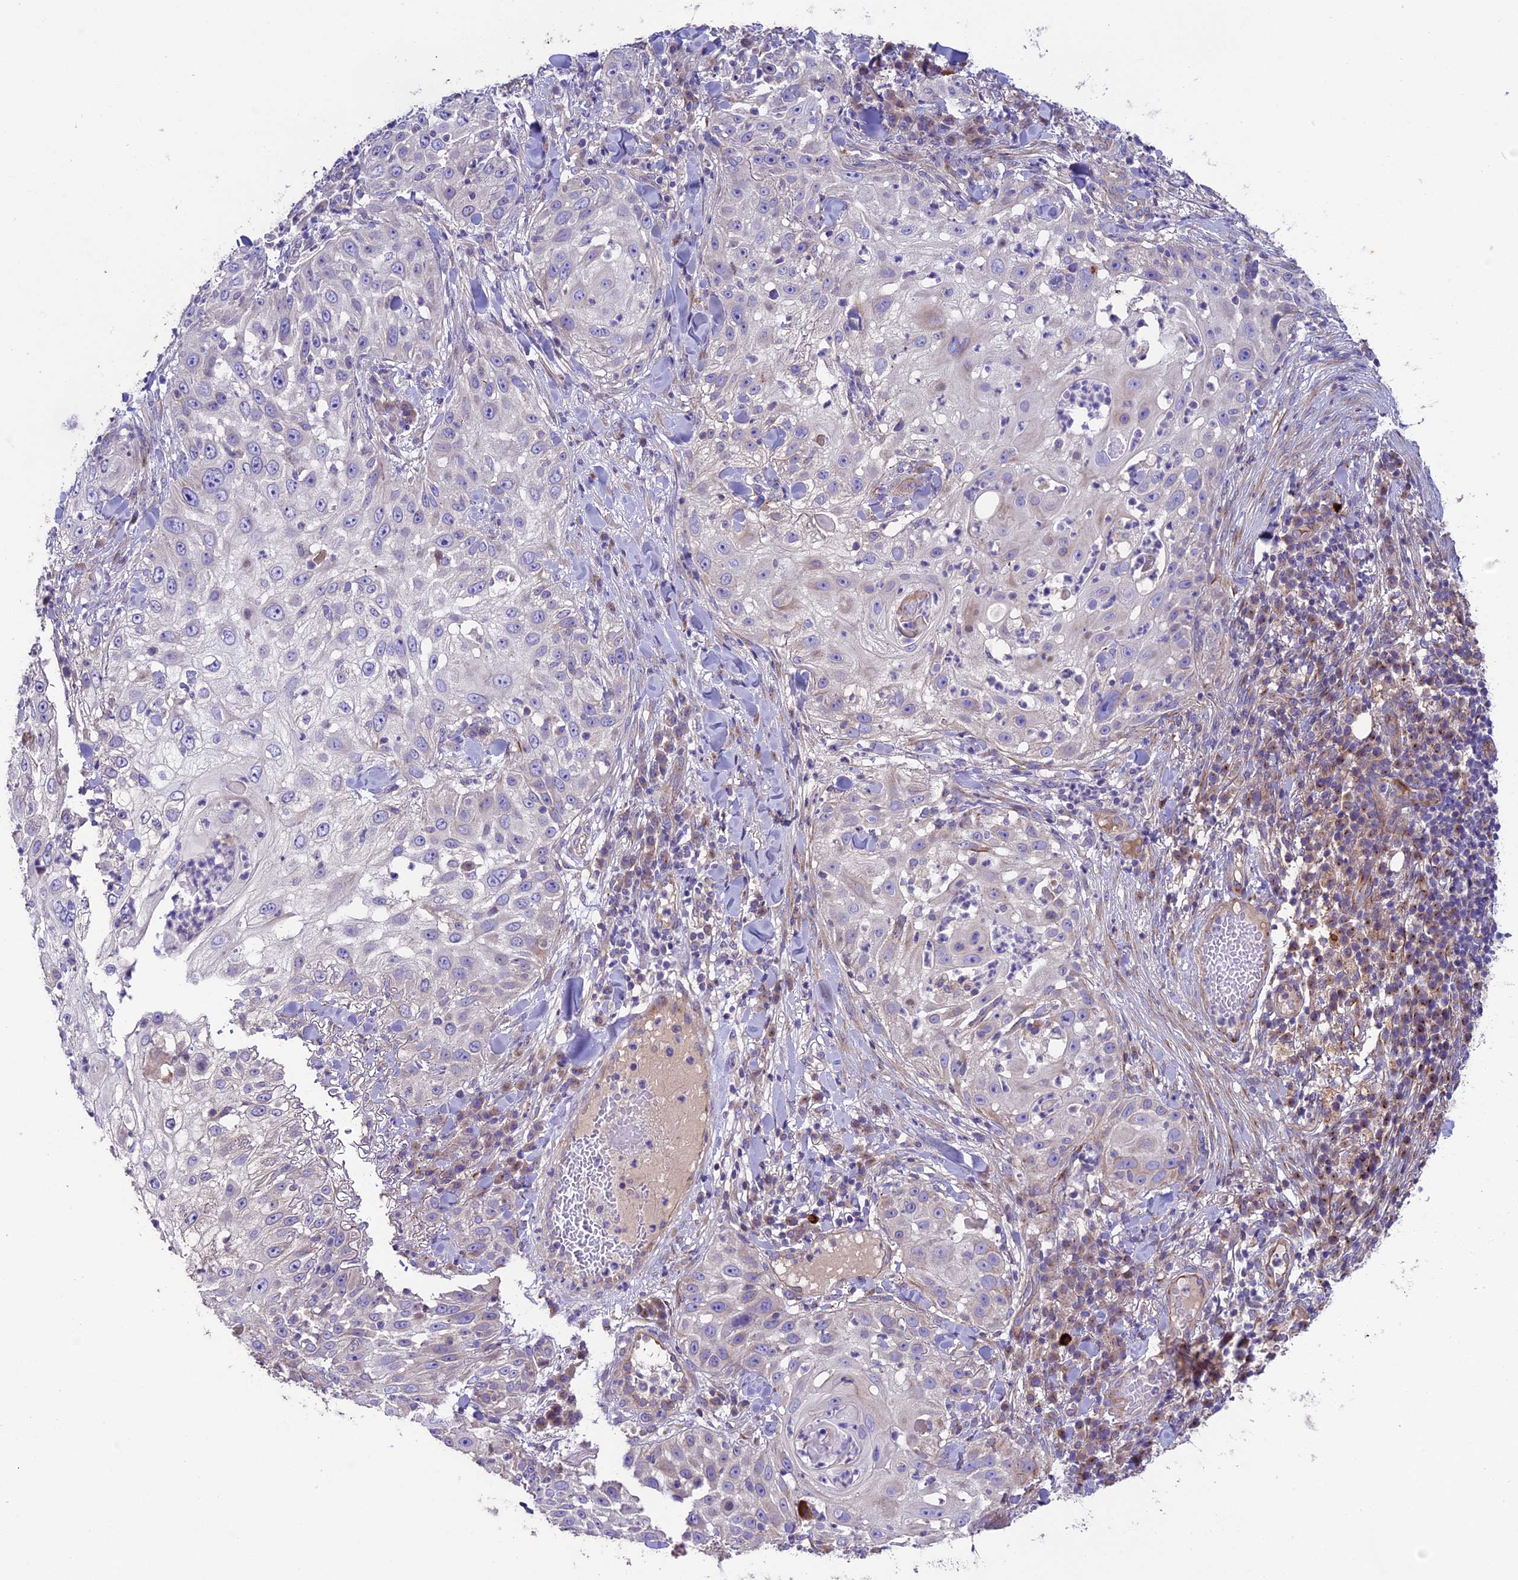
{"staining": {"intensity": "negative", "quantity": "none", "location": "none"}, "tissue": "skin cancer", "cell_type": "Tumor cells", "image_type": "cancer", "snomed": [{"axis": "morphology", "description": "Squamous cell carcinoma, NOS"}, {"axis": "topography", "description": "Skin"}], "caption": "An IHC photomicrograph of skin cancer is shown. There is no staining in tumor cells of skin cancer. The staining is performed using DAB brown chromogen with nuclei counter-stained in using hematoxylin.", "gene": "CD99L2", "patient": {"sex": "female", "age": 44}}